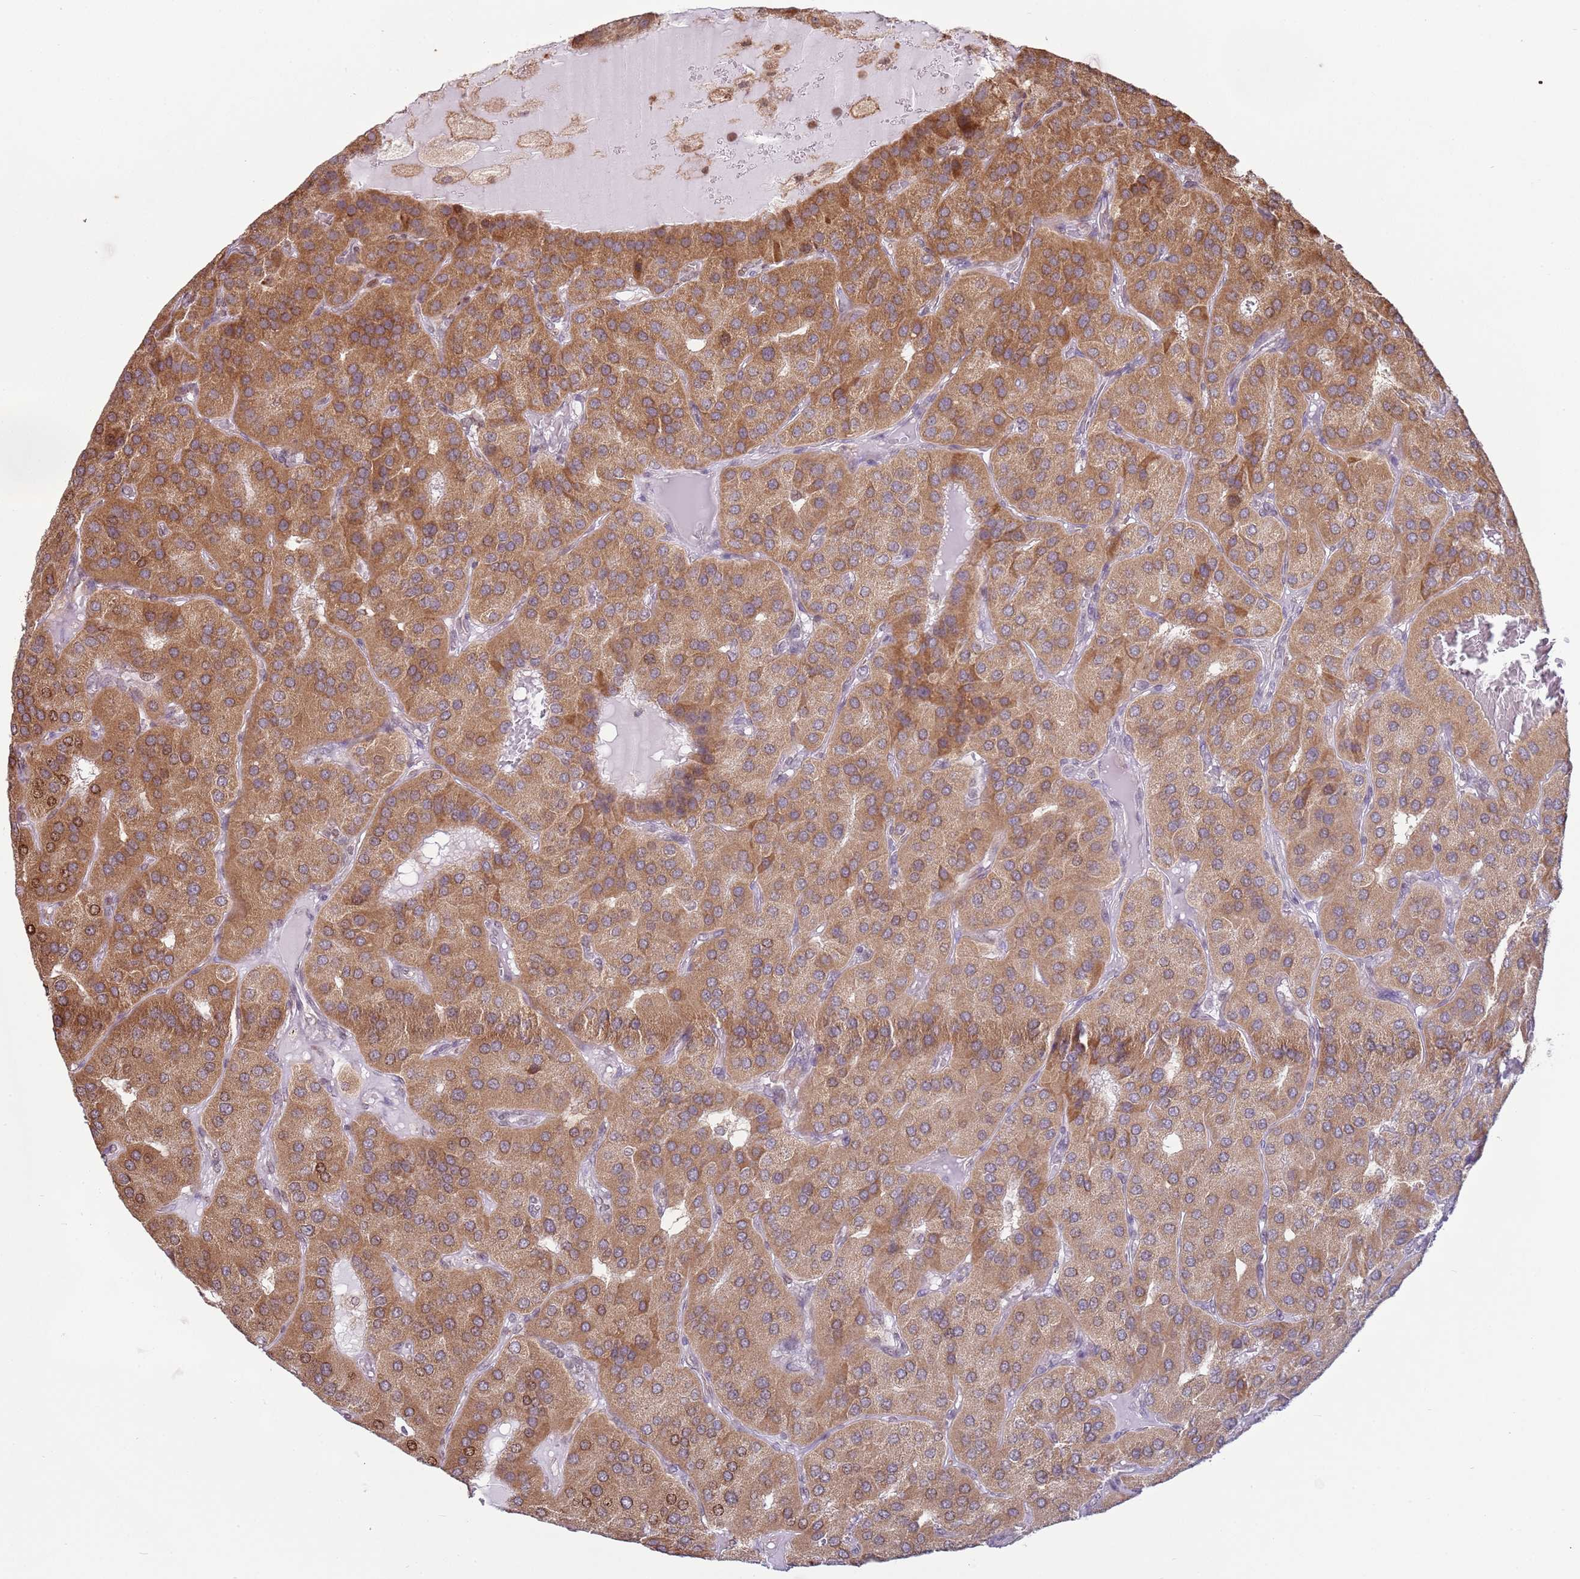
{"staining": {"intensity": "moderate", "quantity": ">75%", "location": "cytoplasmic/membranous"}, "tissue": "parathyroid gland", "cell_type": "Glandular cells", "image_type": "normal", "snomed": [{"axis": "morphology", "description": "Normal tissue, NOS"}, {"axis": "morphology", "description": "Adenoma, NOS"}, {"axis": "topography", "description": "Parathyroid gland"}], "caption": "IHC photomicrograph of unremarkable parathyroid gland: human parathyroid gland stained using immunohistochemistry displays medium levels of moderate protein expression localized specifically in the cytoplasmic/membranous of glandular cells, appearing as a cytoplasmic/membranous brown color.", "gene": "SCAF1", "patient": {"sex": "female", "age": 86}}